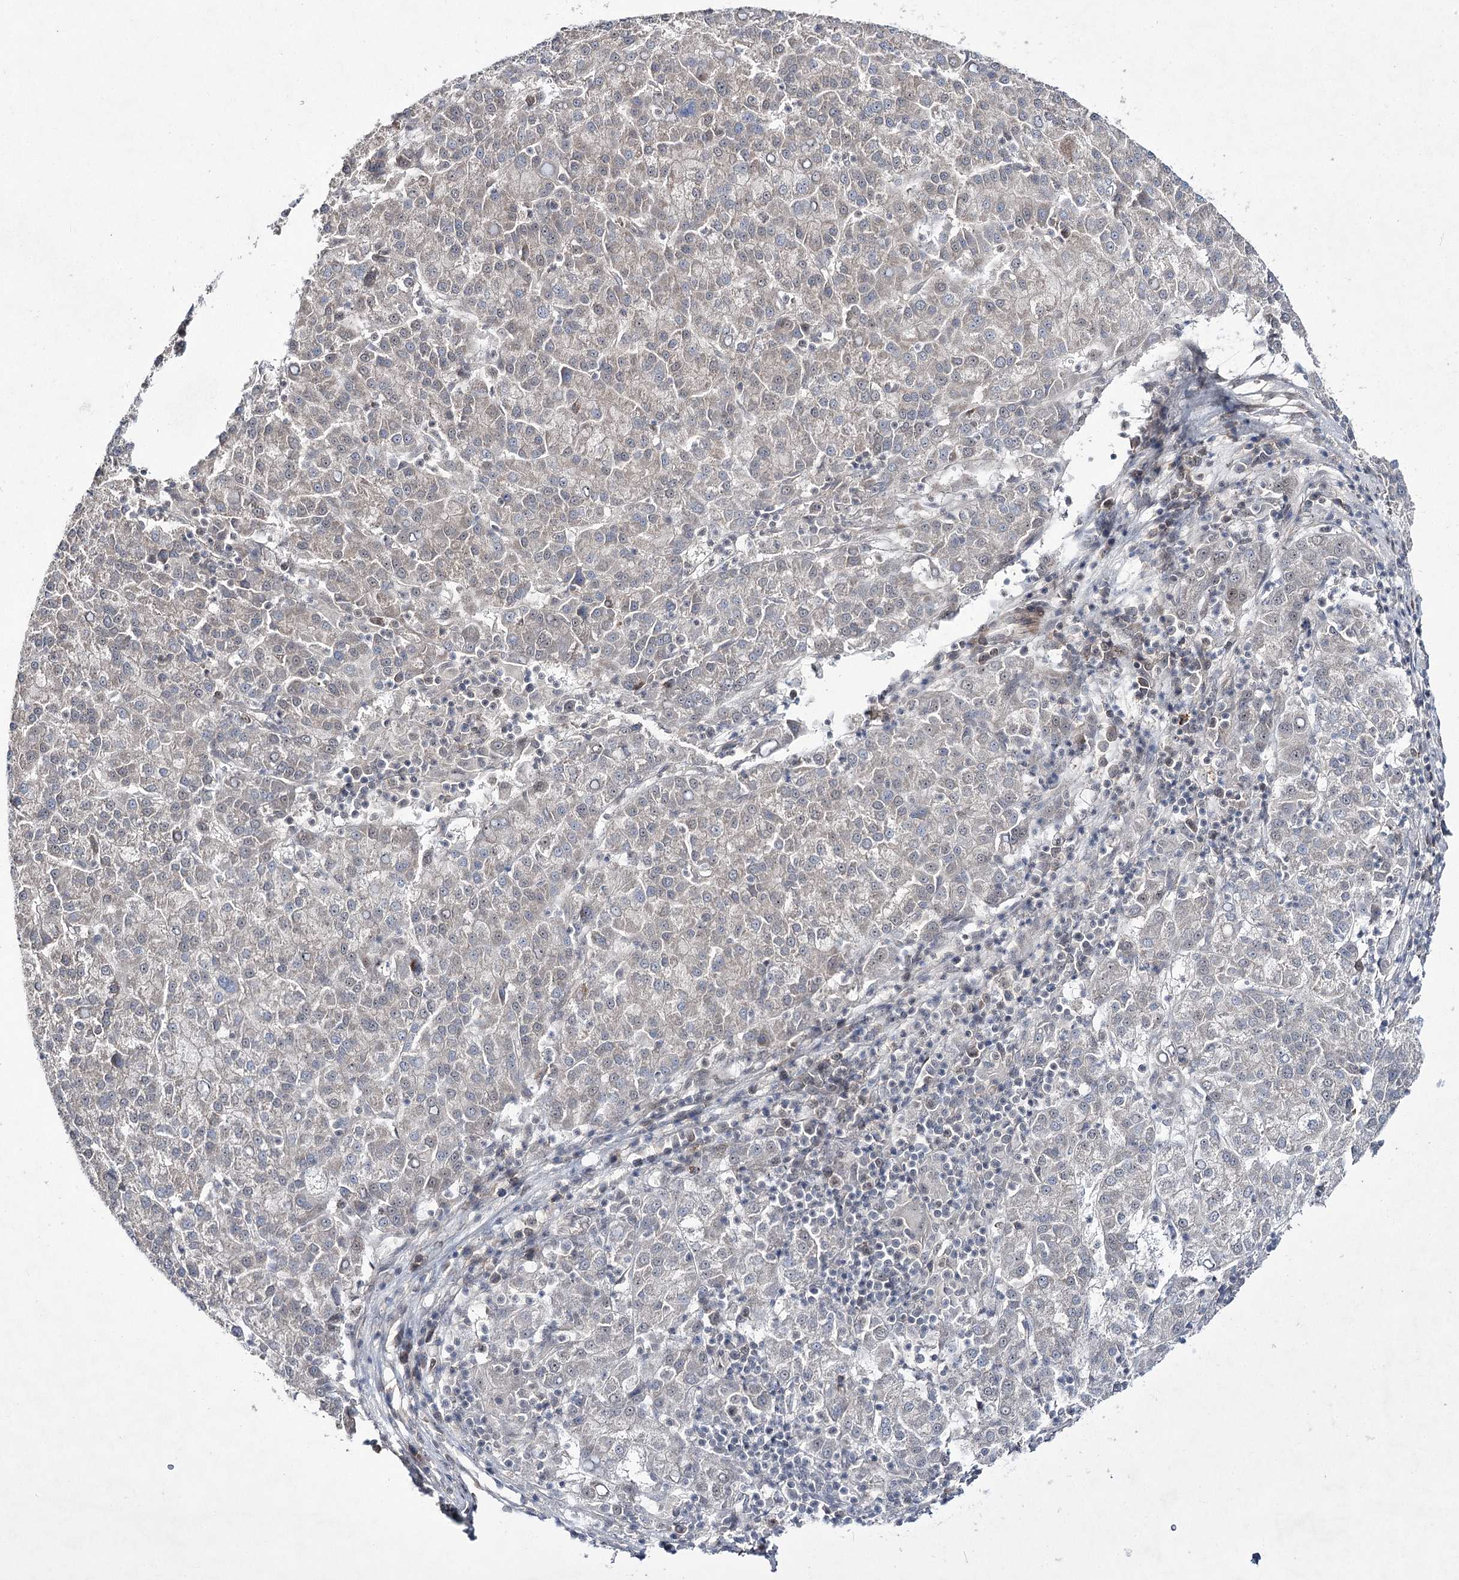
{"staining": {"intensity": "negative", "quantity": "none", "location": "none"}, "tissue": "liver cancer", "cell_type": "Tumor cells", "image_type": "cancer", "snomed": [{"axis": "morphology", "description": "Carcinoma, Hepatocellular, NOS"}, {"axis": "topography", "description": "Liver"}], "caption": "The histopathology image displays no significant positivity in tumor cells of liver hepatocellular carcinoma. The staining is performed using DAB brown chromogen with nuclei counter-stained in using hematoxylin.", "gene": "HOXC11", "patient": {"sex": "female", "age": 58}}